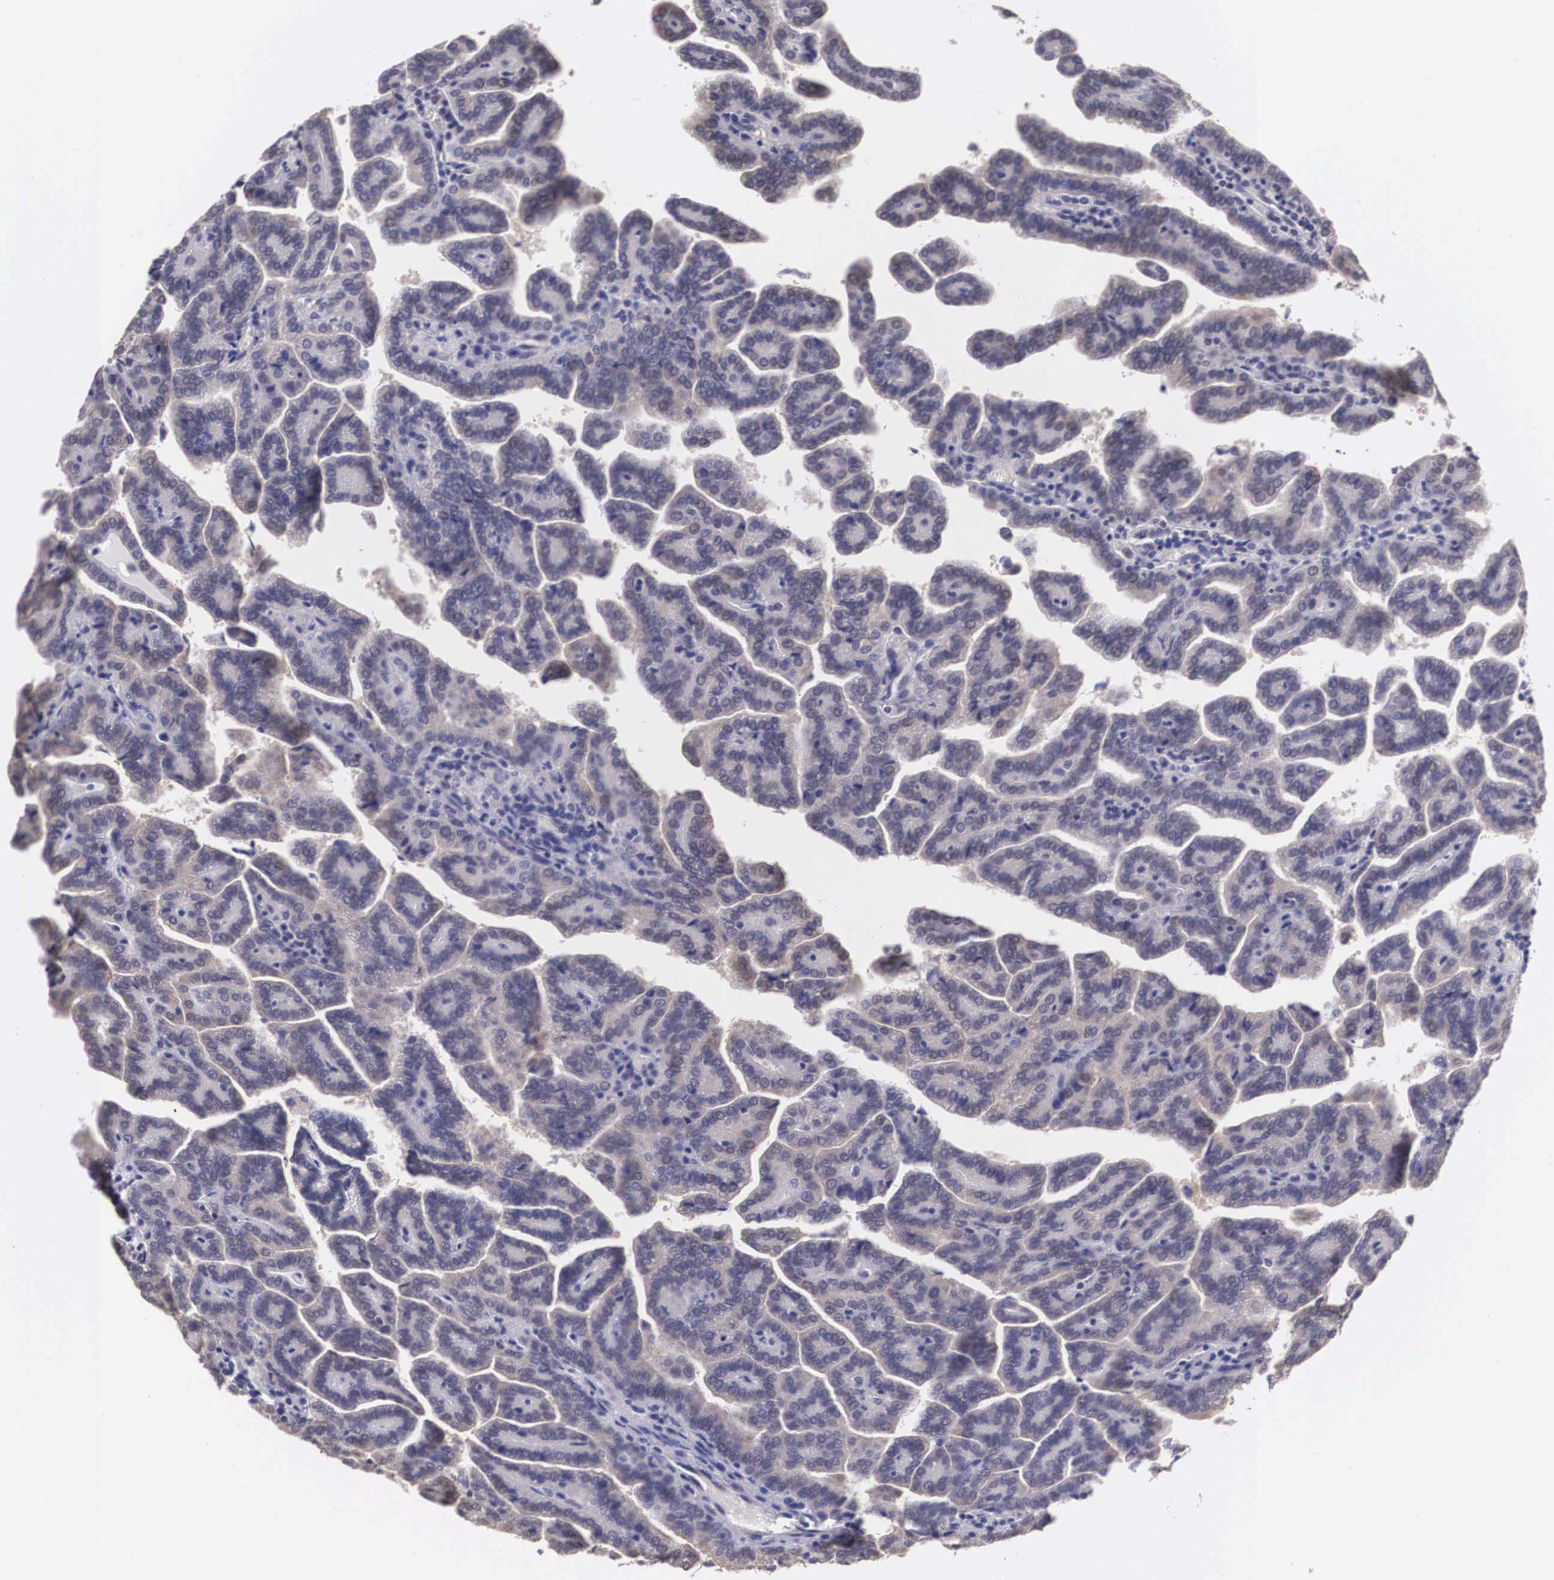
{"staining": {"intensity": "weak", "quantity": "25%-75%", "location": "cytoplasmic/membranous"}, "tissue": "renal cancer", "cell_type": "Tumor cells", "image_type": "cancer", "snomed": [{"axis": "morphology", "description": "Adenocarcinoma, NOS"}, {"axis": "topography", "description": "Kidney"}], "caption": "Immunohistochemistry (IHC) (DAB) staining of human renal cancer reveals weak cytoplasmic/membranous protein positivity in approximately 25%-75% of tumor cells. (IHC, brightfield microscopy, high magnification).", "gene": "OTX2", "patient": {"sex": "male", "age": 61}}